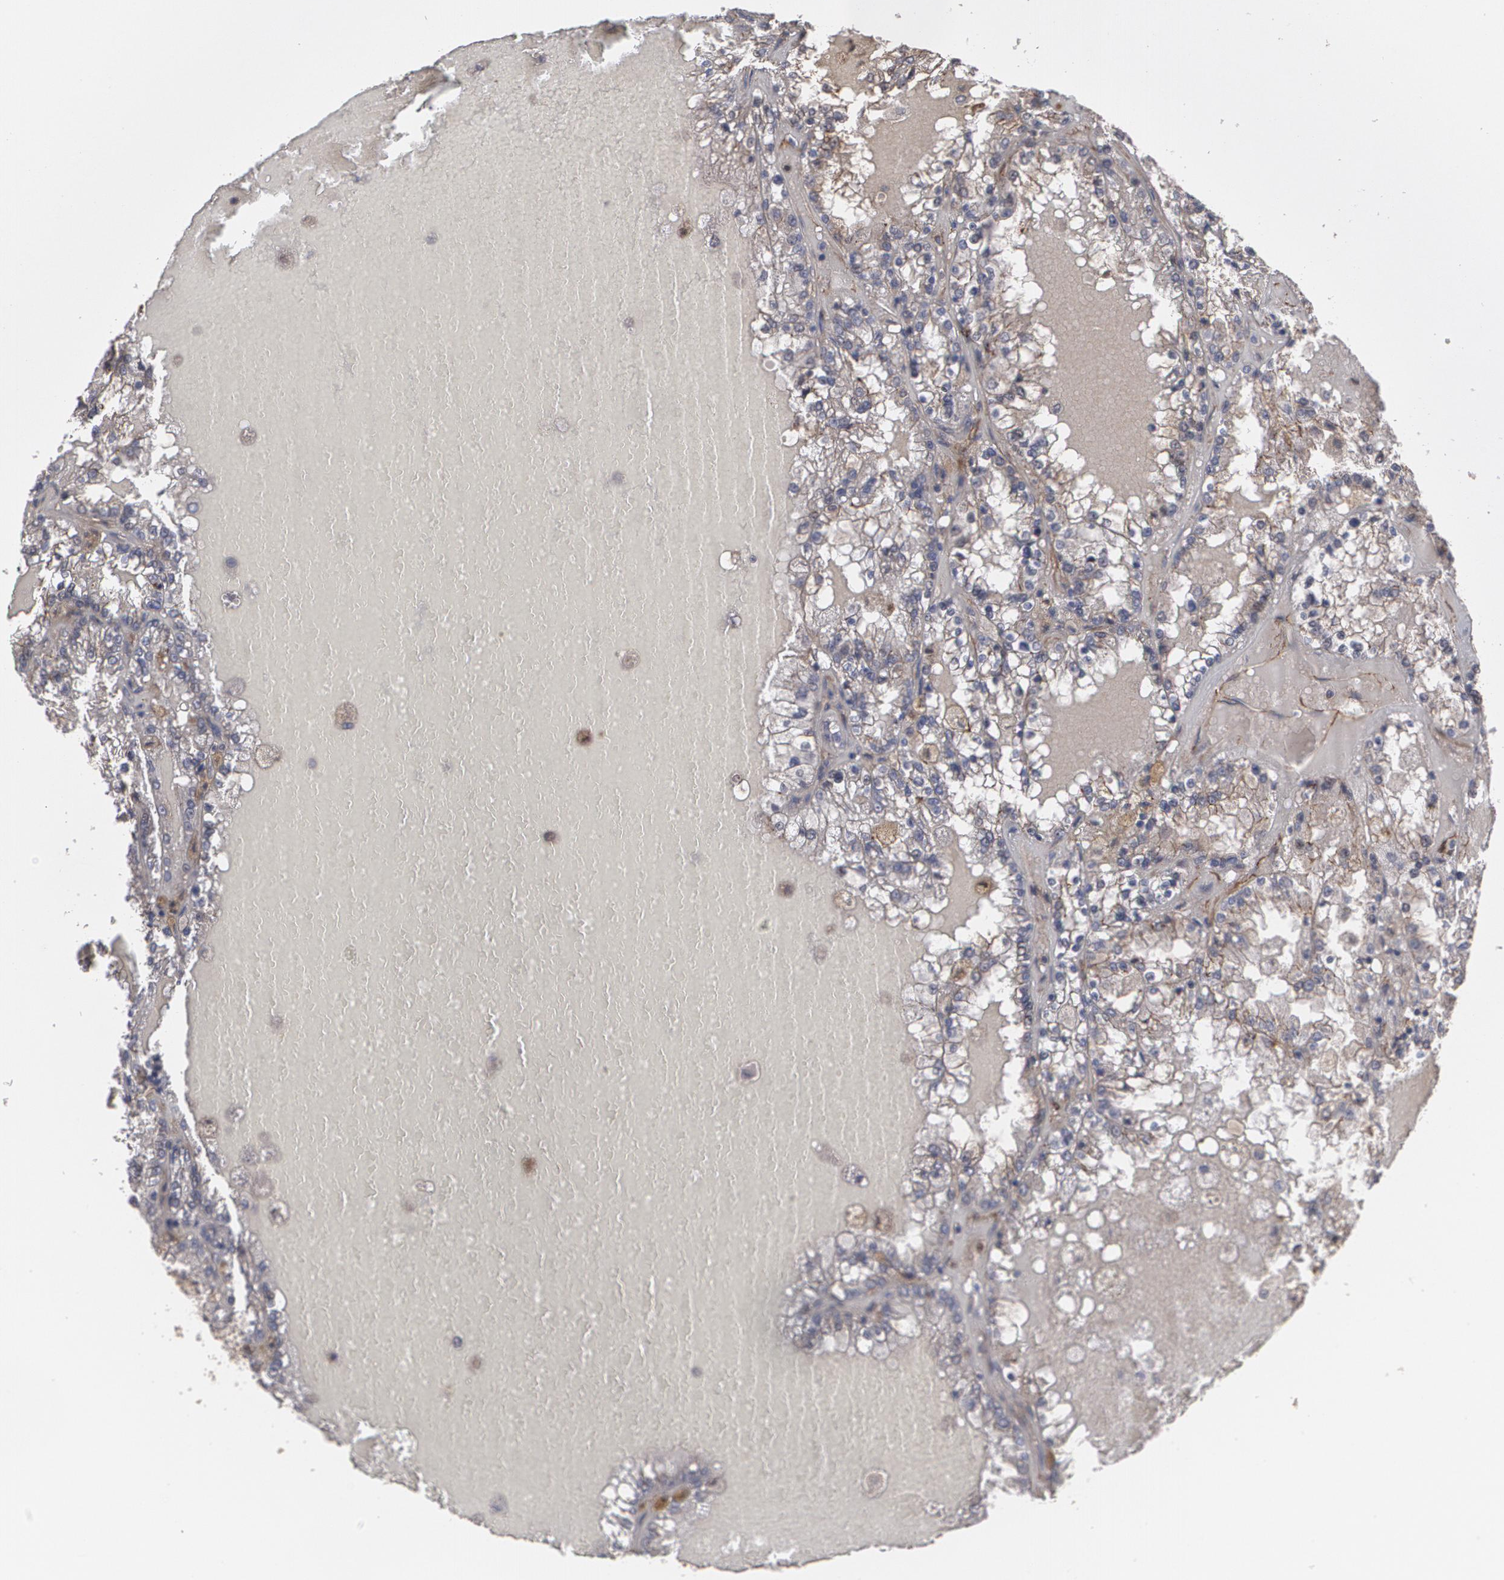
{"staining": {"intensity": "weak", "quantity": ">75%", "location": "cytoplasmic/membranous"}, "tissue": "renal cancer", "cell_type": "Tumor cells", "image_type": "cancer", "snomed": [{"axis": "morphology", "description": "Adenocarcinoma, NOS"}, {"axis": "topography", "description": "Kidney"}], "caption": "A brown stain shows weak cytoplasmic/membranous positivity of a protein in adenocarcinoma (renal) tumor cells.", "gene": "TJP1", "patient": {"sex": "female", "age": 56}}